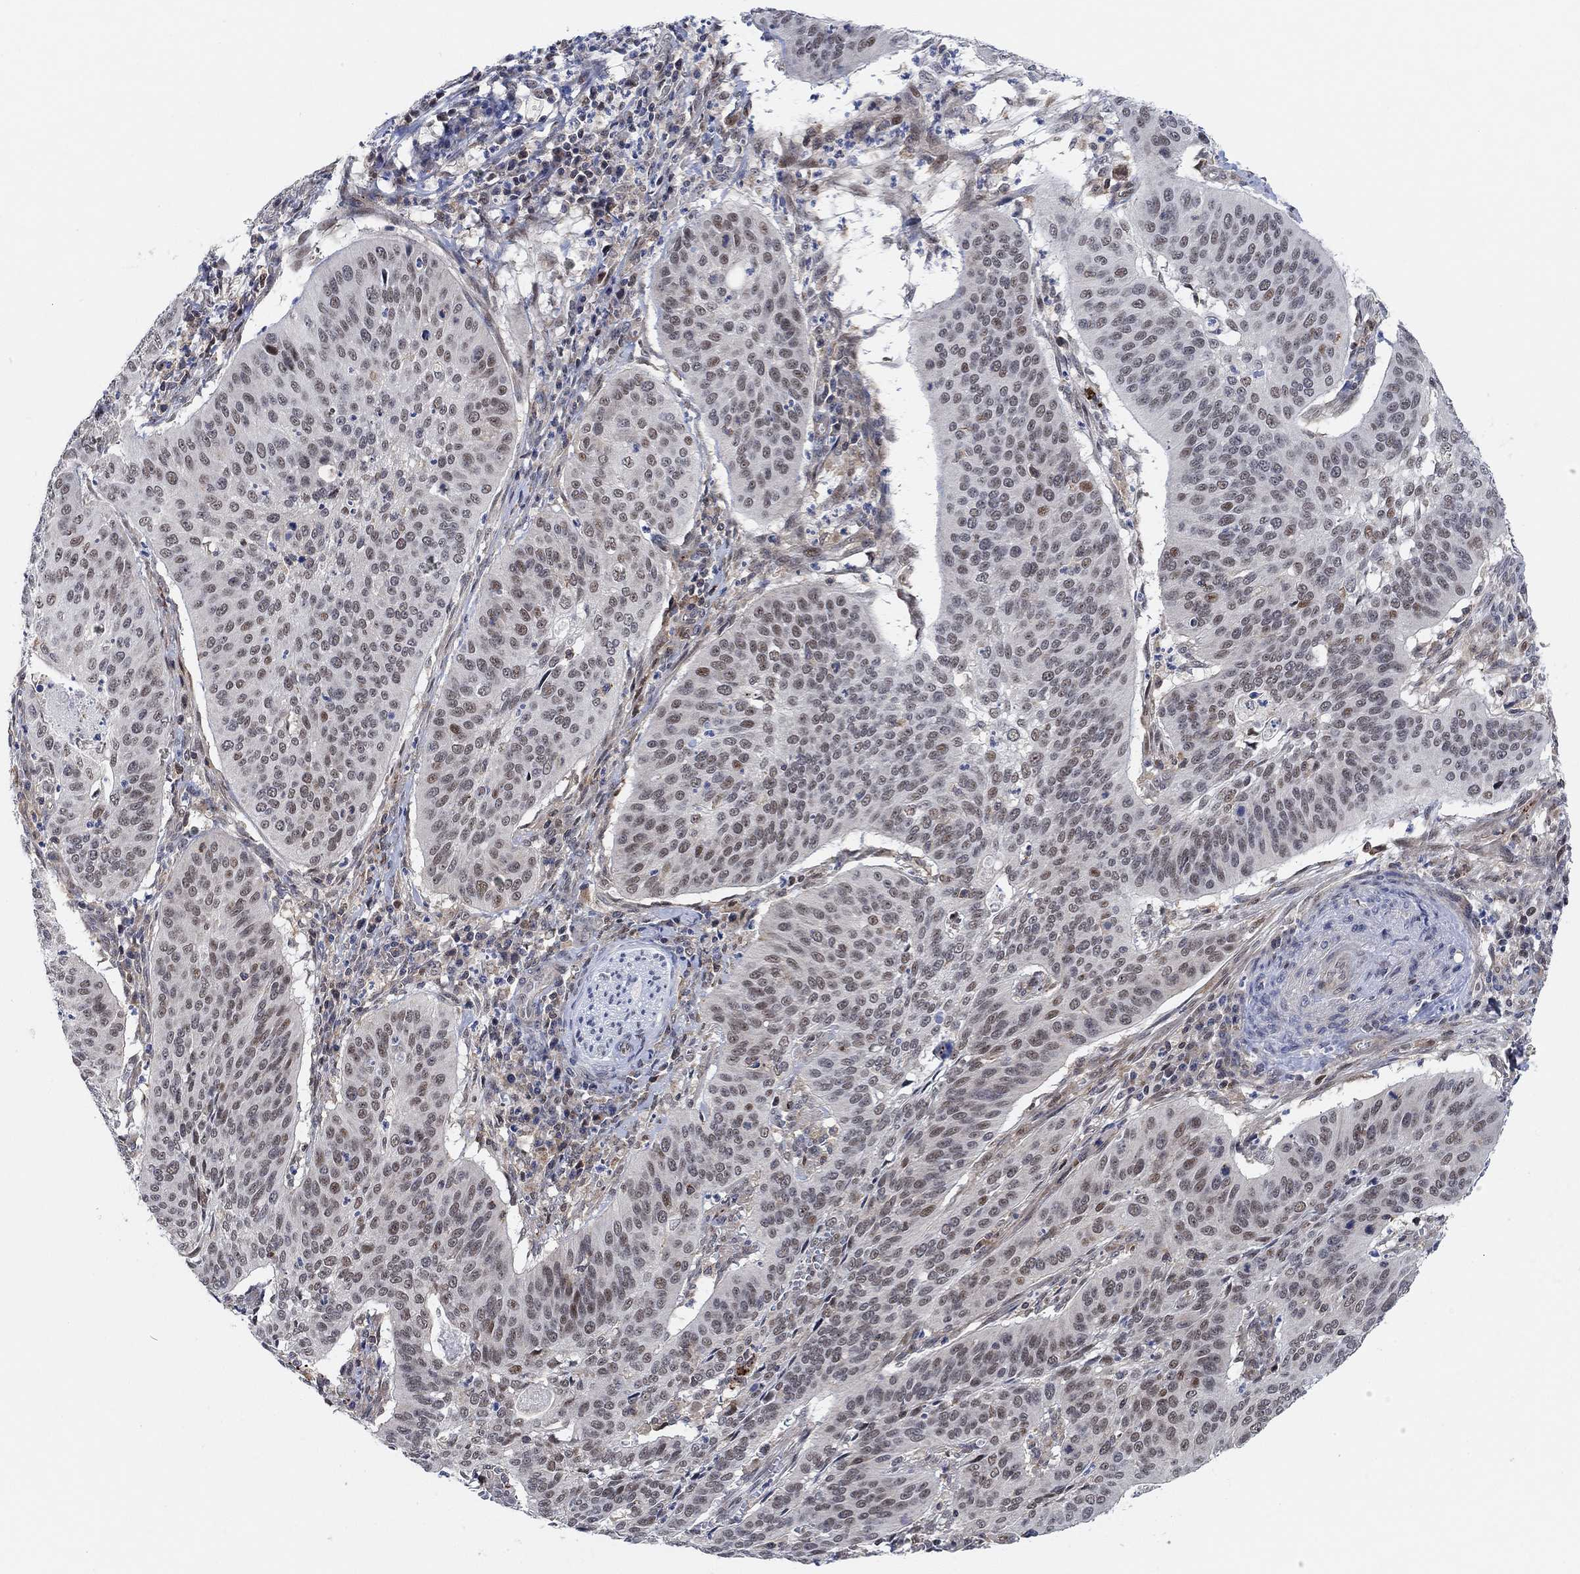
{"staining": {"intensity": "moderate", "quantity": "<25%", "location": "nuclear"}, "tissue": "cervical cancer", "cell_type": "Tumor cells", "image_type": "cancer", "snomed": [{"axis": "morphology", "description": "Normal tissue, NOS"}, {"axis": "morphology", "description": "Squamous cell carcinoma, NOS"}, {"axis": "topography", "description": "Cervix"}], "caption": "Tumor cells reveal low levels of moderate nuclear expression in about <25% of cells in cervical squamous cell carcinoma.", "gene": "PWWP2B", "patient": {"sex": "female", "age": 39}}